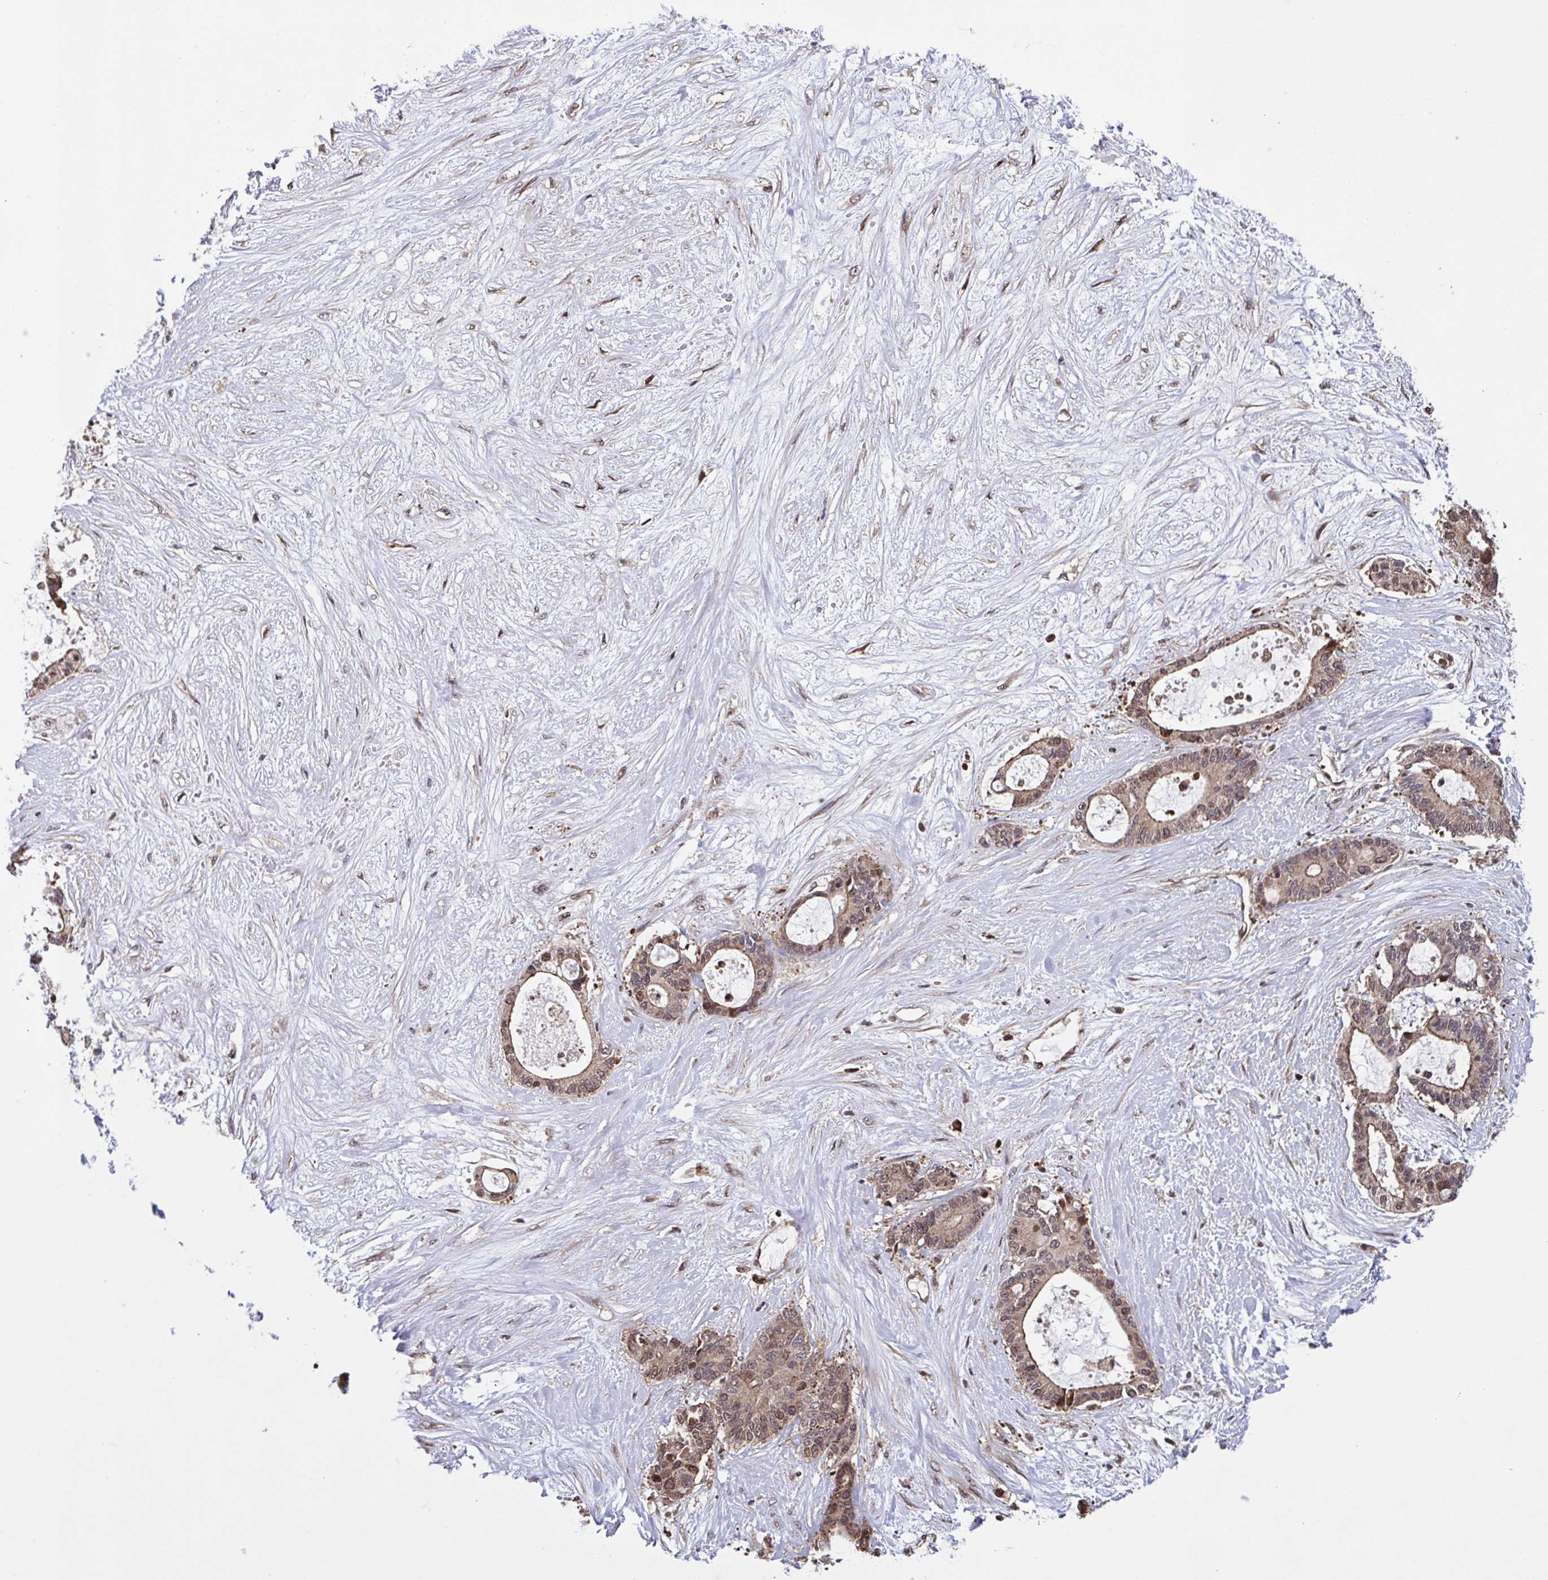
{"staining": {"intensity": "weak", "quantity": ">75%", "location": "cytoplasmic/membranous,nuclear"}, "tissue": "liver cancer", "cell_type": "Tumor cells", "image_type": "cancer", "snomed": [{"axis": "morphology", "description": "Normal tissue, NOS"}, {"axis": "morphology", "description": "Cholangiocarcinoma"}, {"axis": "topography", "description": "Liver"}, {"axis": "topography", "description": "Peripheral nerve tissue"}], "caption": "Liver cholangiocarcinoma tissue exhibits weak cytoplasmic/membranous and nuclear positivity in approximately >75% of tumor cells, visualized by immunohistochemistry.", "gene": "SEC63", "patient": {"sex": "female", "age": 73}}